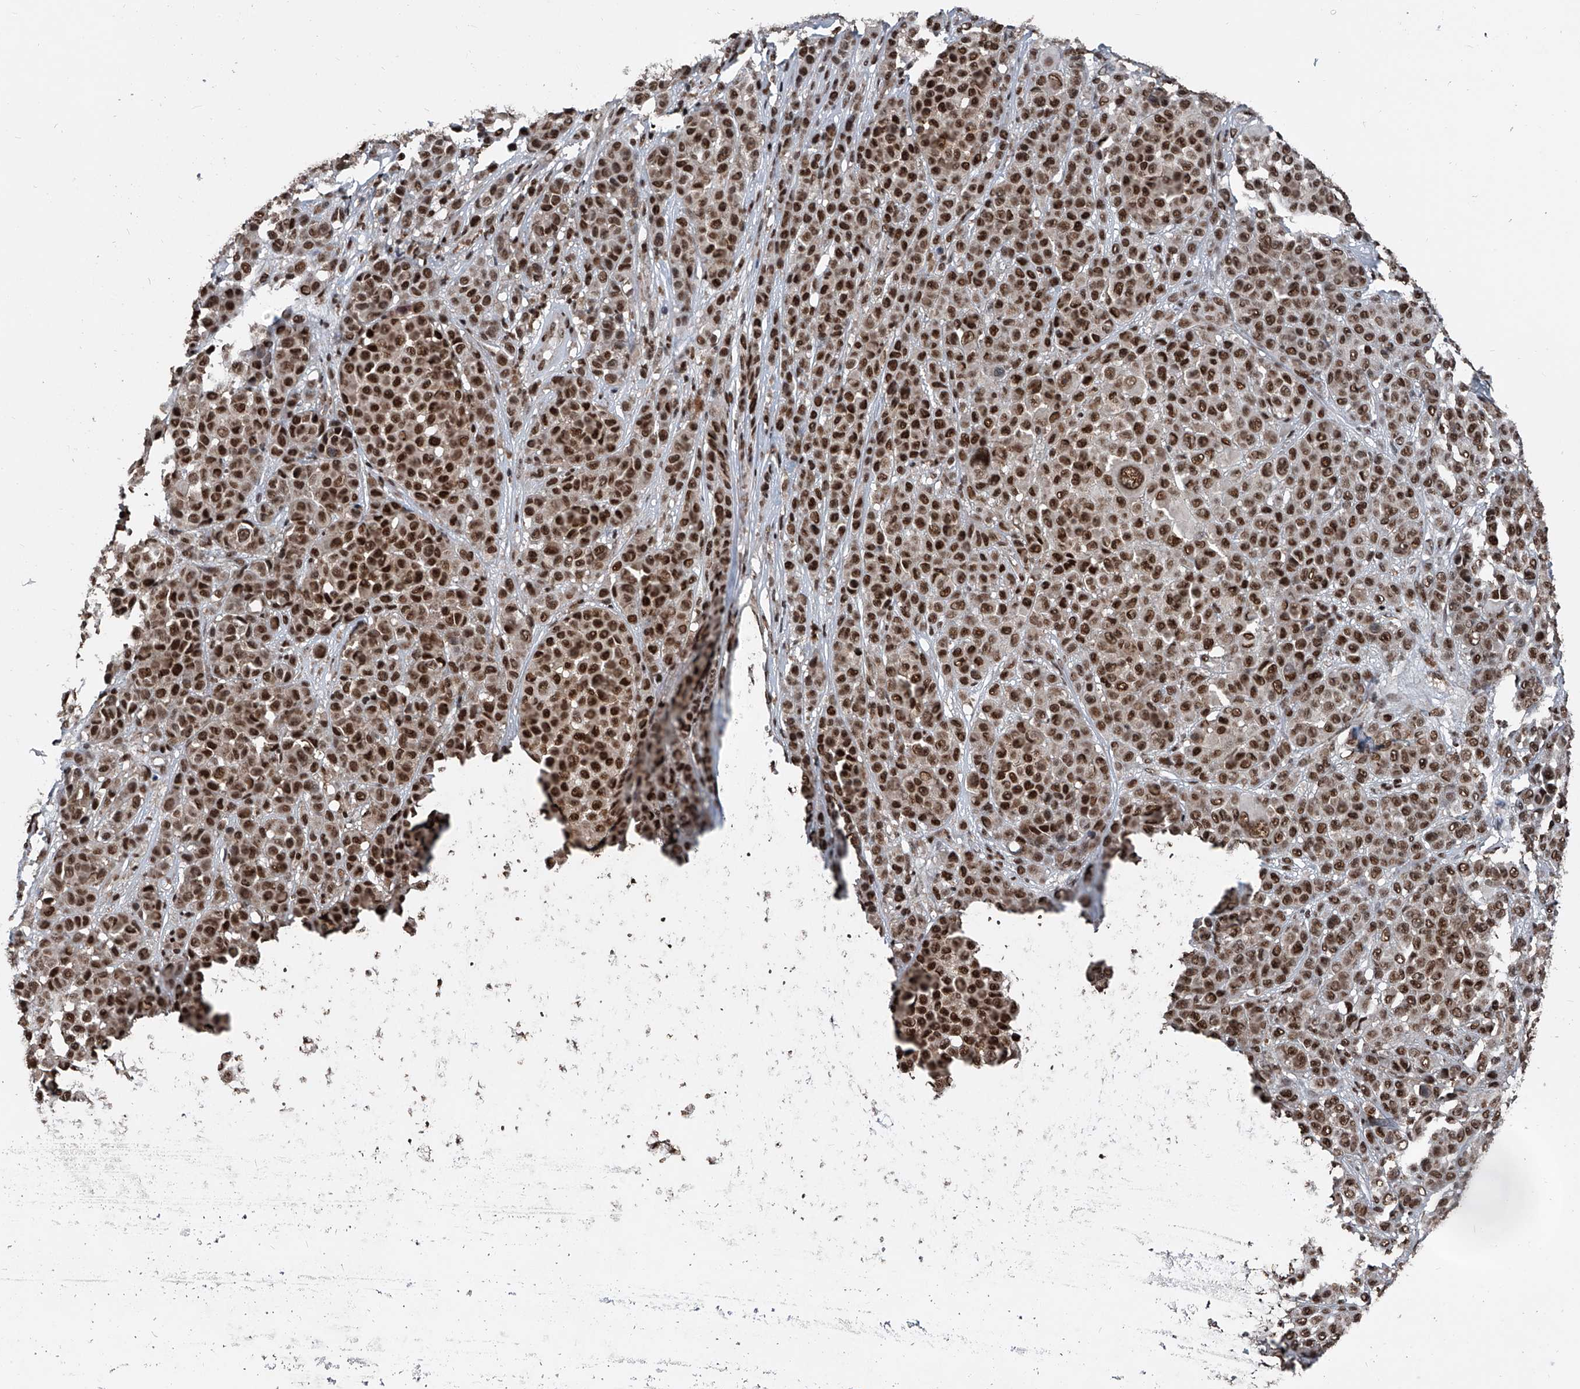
{"staining": {"intensity": "strong", "quantity": ">75%", "location": "nuclear"}, "tissue": "melanoma", "cell_type": "Tumor cells", "image_type": "cancer", "snomed": [{"axis": "morphology", "description": "Malignant melanoma, NOS"}, {"axis": "topography", "description": "Skin"}], "caption": "Melanoma stained with a brown dye reveals strong nuclear positive staining in about >75% of tumor cells.", "gene": "FKBP5", "patient": {"sex": "female", "age": 94}}